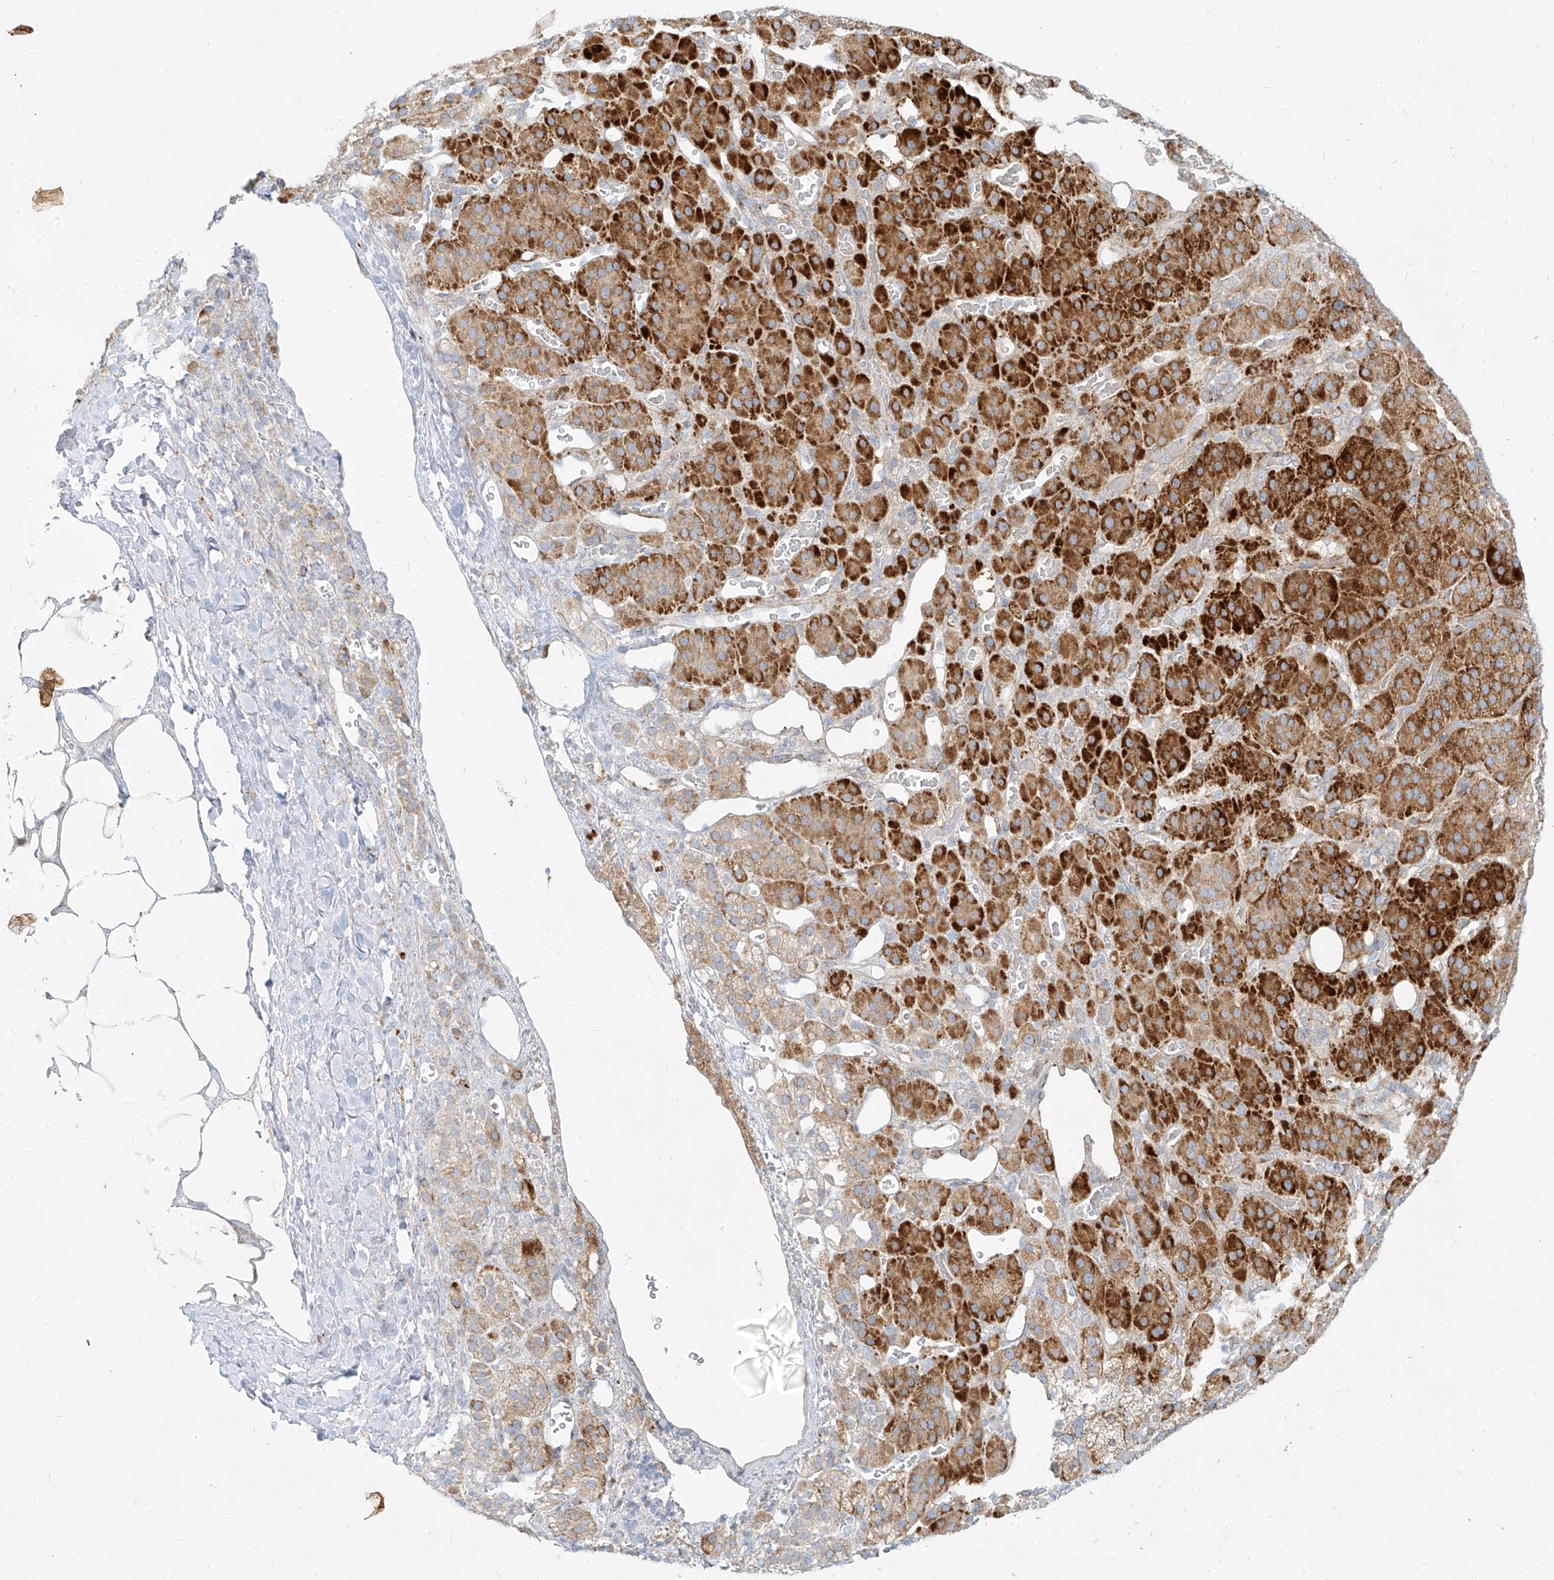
{"staining": {"intensity": "strong", "quantity": "25%-75%", "location": "cytoplasmic/membranous"}, "tissue": "adrenal gland", "cell_type": "Glandular cells", "image_type": "normal", "snomed": [{"axis": "morphology", "description": "Normal tissue, NOS"}, {"axis": "topography", "description": "Adrenal gland"}], "caption": "Human adrenal gland stained for a protein (brown) exhibits strong cytoplasmic/membranous positive positivity in about 25%-75% of glandular cells.", "gene": "MTX2", "patient": {"sex": "male", "age": 57}}